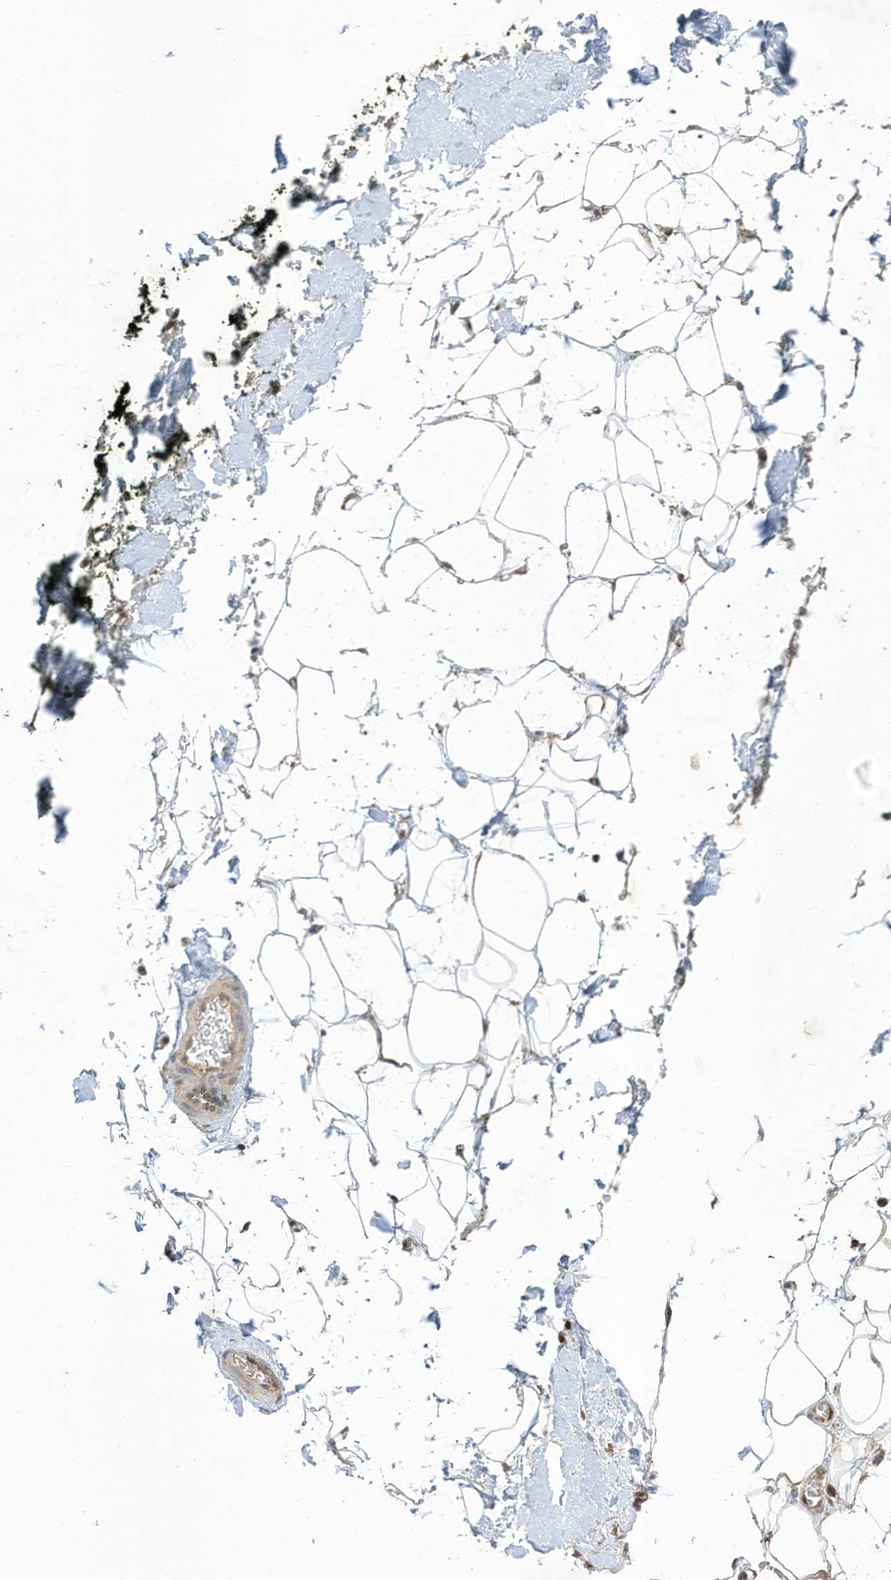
{"staining": {"intensity": "negative", "quantity": "none", "location": "none"}, "tissue": "adipose tissue", "cell_type": "Adipocytes", "image_type": "normal", "snomed": [{"axis": "morphology", "description": "Normal tissue, NOS"}, {"axis": "morphology", "description": "Adenocarcinoma, NOS"}, {"axis": "topography", "description": "Pancreas"}, {"axis": "topography", "description": "Peripheral nerve tissue"}], "caption": "The histopathology image shows no staining of adipocytes in normal adipose tissue. (DAB IHC, high magnification).", "gene": "NCOA7", "patient": {"sex": "male", "age": 59}}